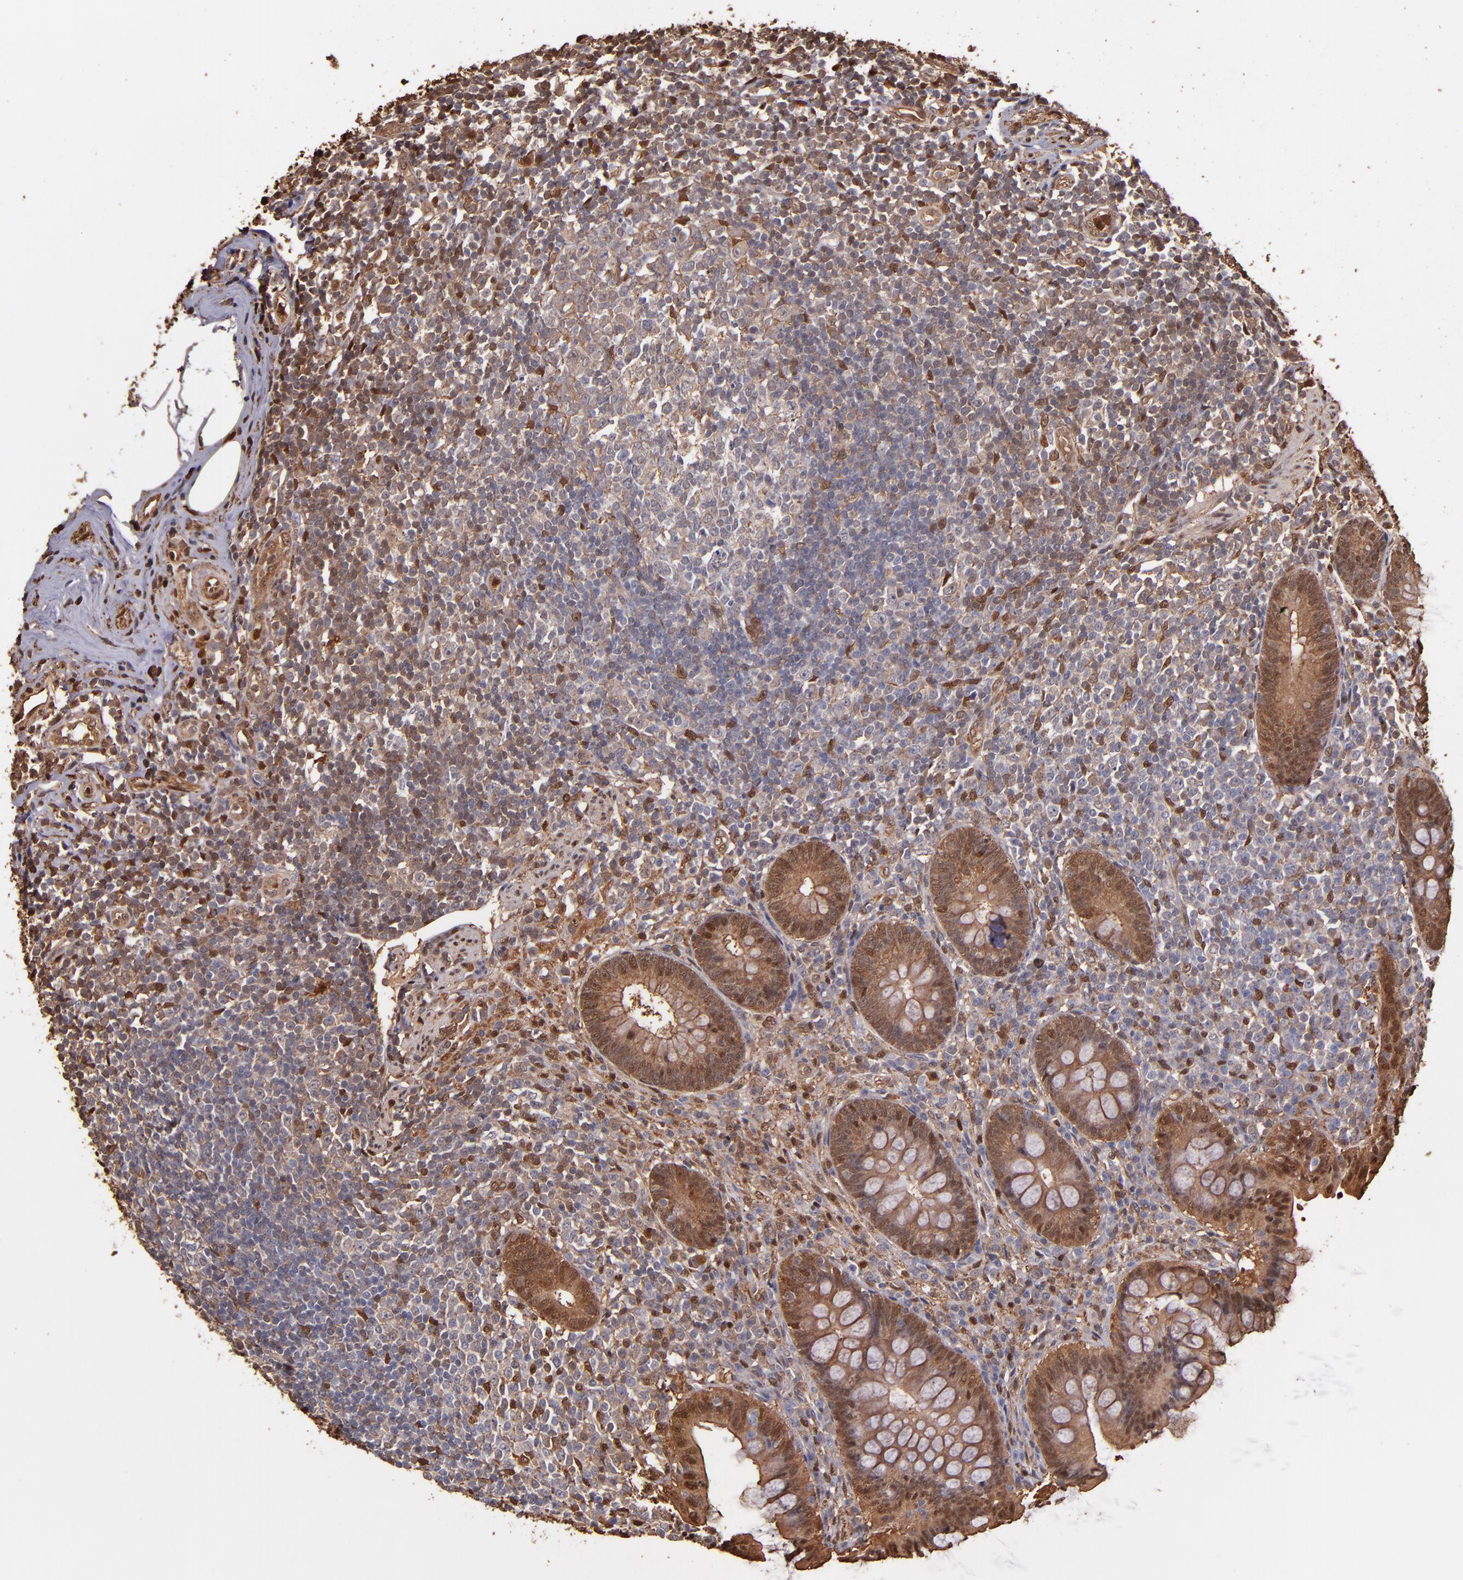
{"staining": {"intensity": "moderate", "quantity": ">75%", "location": "cytoplasmic/membranous,nuclear"}, "tissue": "appendix", "cell_type": "Glandular cells", "image_type": "normal", "snomed": [{"axis": "morphology", "description": "Normal tissue, NOS"}, {"axis": "topography", "description": "Appendix"}], "caption": "IHC of normal appendix shows medium levels of moderate cytoplasmic/membranous,nuclear staining in about >75% of glandular cells. The staining was performed using DAB (3,3'-diaminobenzidine) to visualize the protein expression in brown, while the nuclei were stained in blue with hematoxylin (Magnification: 20x).", "gene": "S100A6", "patient": {"sex": "female", "age": 66}}